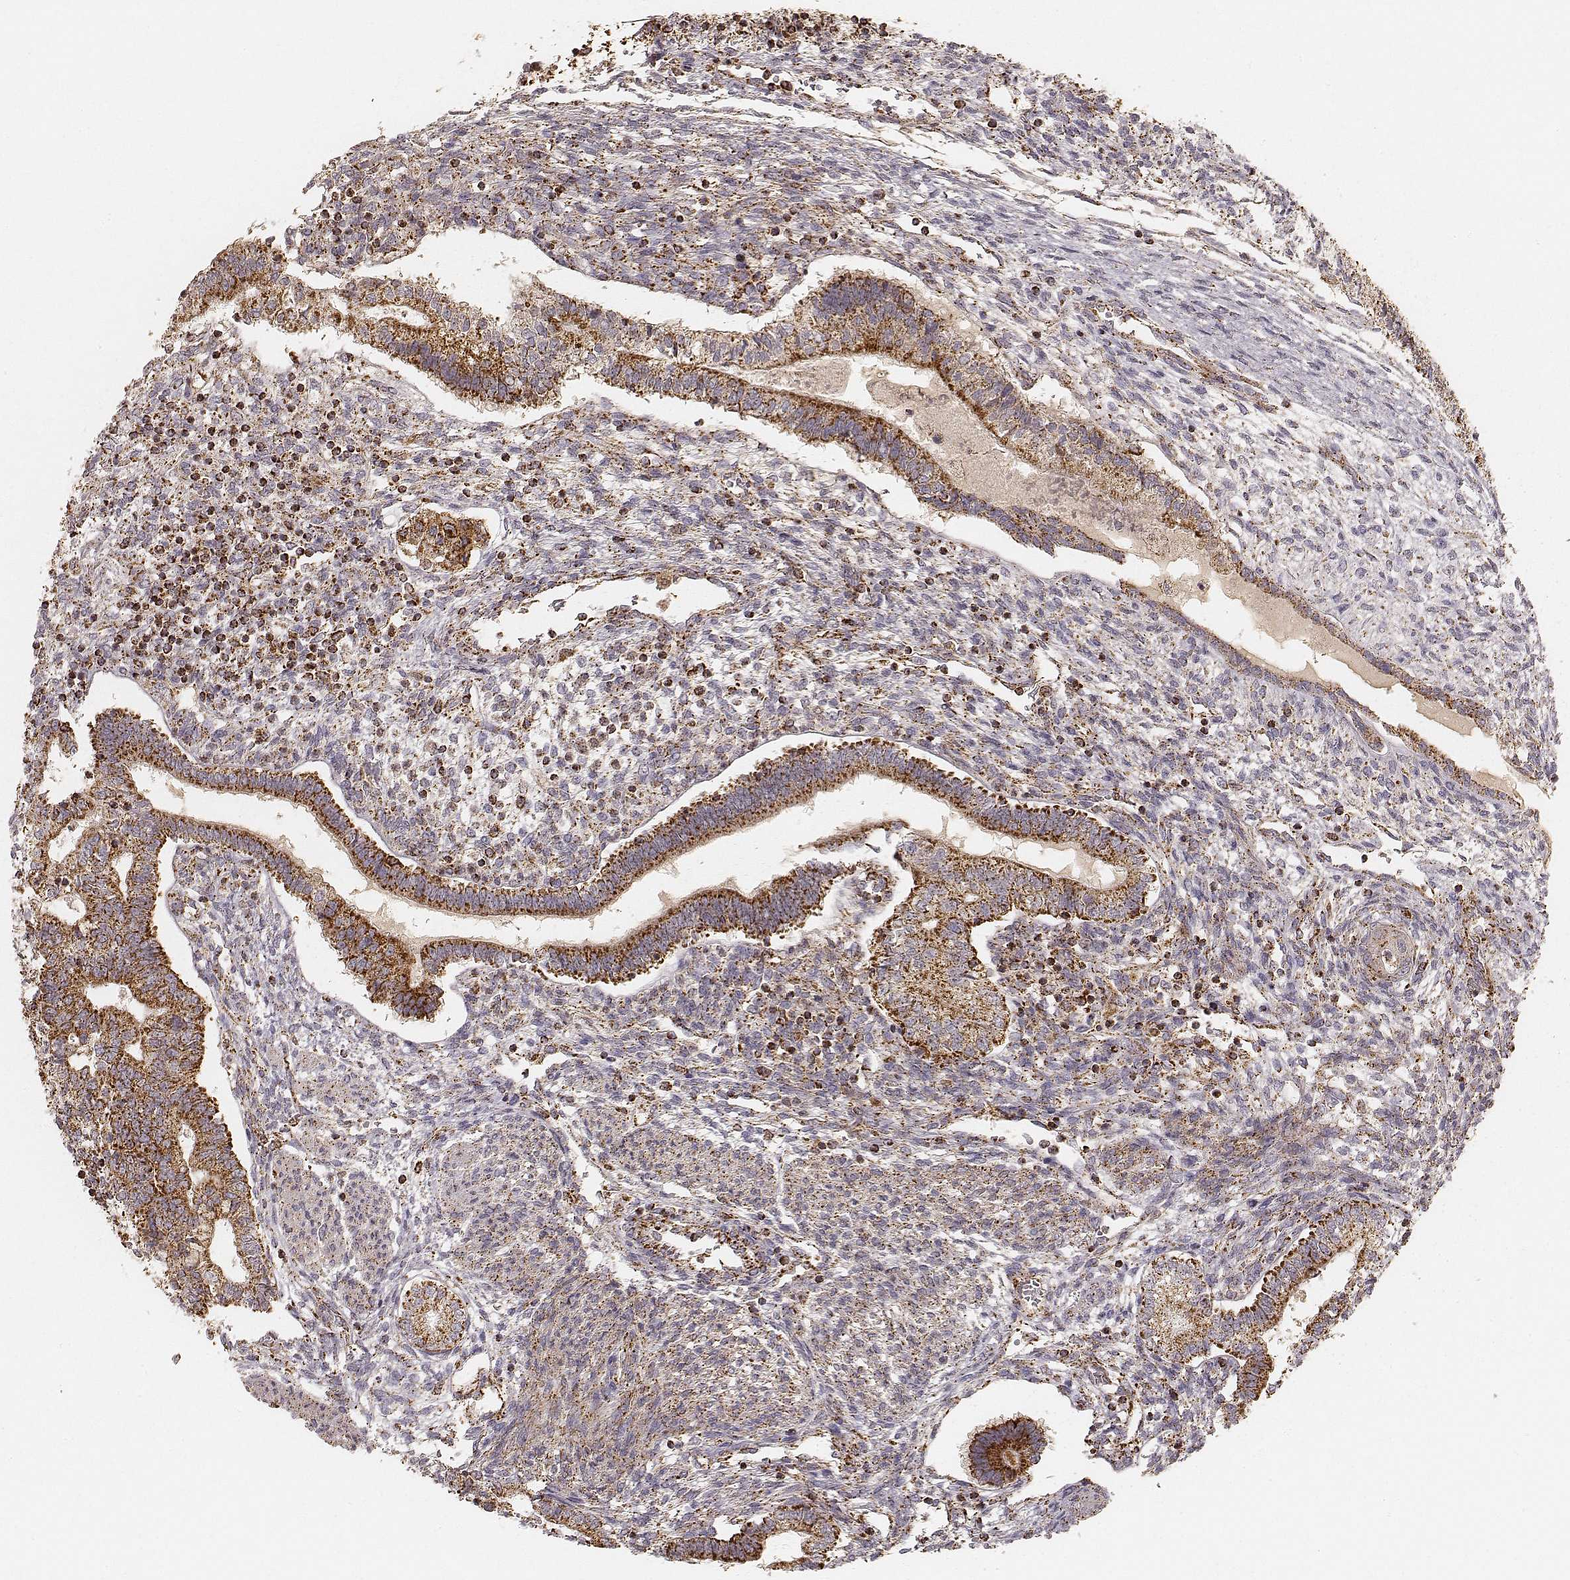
{"staining": {"intensity": "strong", "quantity": ">75%", "location": "cytoplasmic/membranous"}, "tissue": "testis cancer", "cell_type": "Tumor cells", "image_type": "cancer", "snomed": [{"axis": "morphology", "description": "Carcinoma, Embryonal, NOS"}, {"axis": "topography", "description": "Testis"}], "caption": "This micrograph reveals testis embryonal carcinoma stained with immunohistochemistry to label a protein in brown. The cytoplasmic/membranous of tumor cells show strong positivity for the protein. Nuclei are counter-stained blue.", "gene": "CS", "patient": {"sex": "male", "age": 37}}